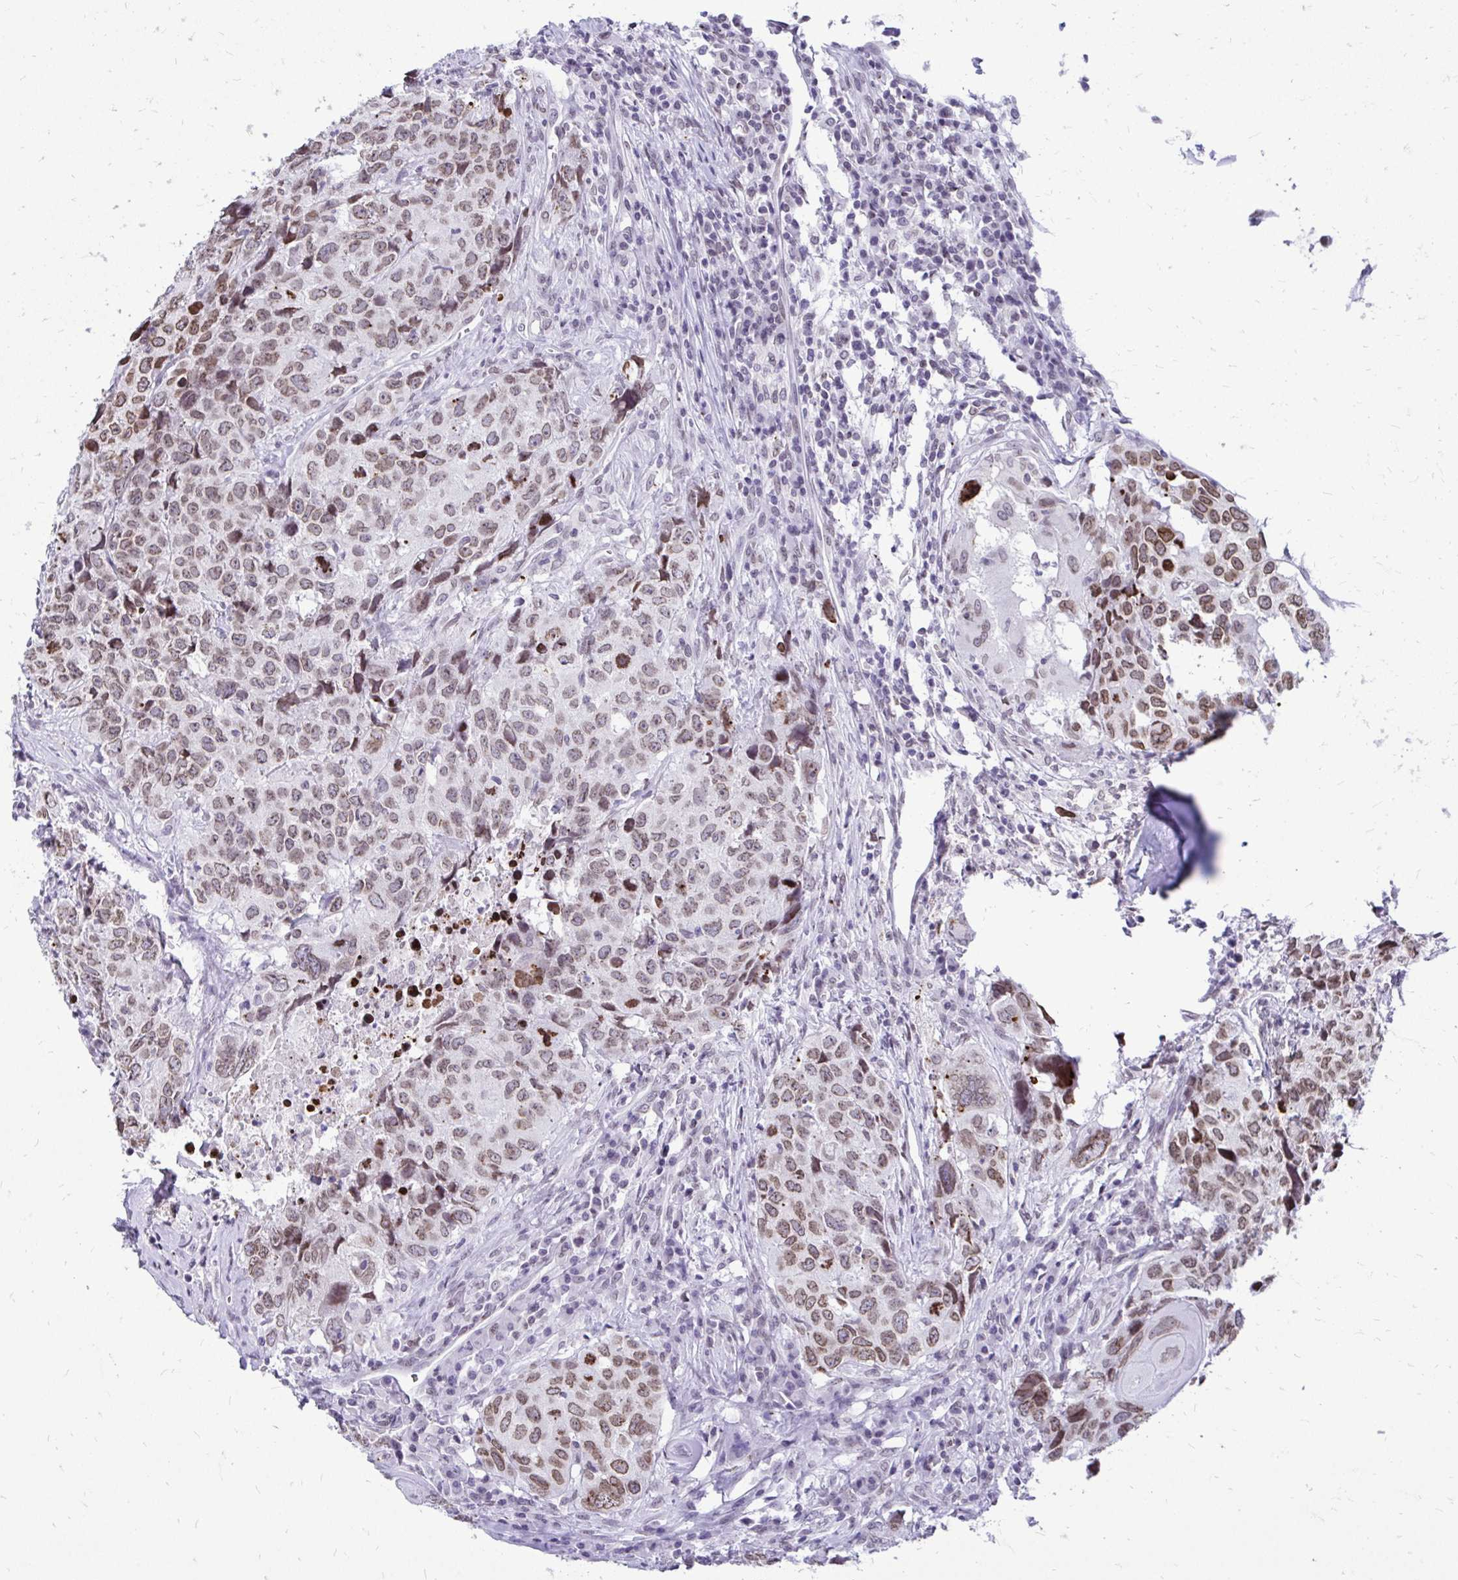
{"staining": {"intensity": "moderate", "quantity": ">75%", "location": "cytoplasmic/membranous,nuclear"}, "tissue": "head and neck cancer", "cell_type": "Tumor cells", "image_type": "cancer", "snomed": [{"axis": "morphology", "description": "Normal tissue, NOS"}, {"axis": "morphology", "description": "Squamous cell carcinoma, NOS"}, {"axis": "topography", "description": "Skeletal muscle"}, {"axis": "topography", "description": "Vascular tissue"}, {"axis": "topography", "description": "Peripheral nerve tissue"}, {"axis": "topography", "description": "Head-Neck"}], "caption": "Protein staining shows moderate cytoplasmic/membranous and nuclear expression in about >75% of tumor cells in head and neck cancer (squamous cell carcinoma).", "gene": "BANF1", "patient": {"sex": "male", "age": 66}}